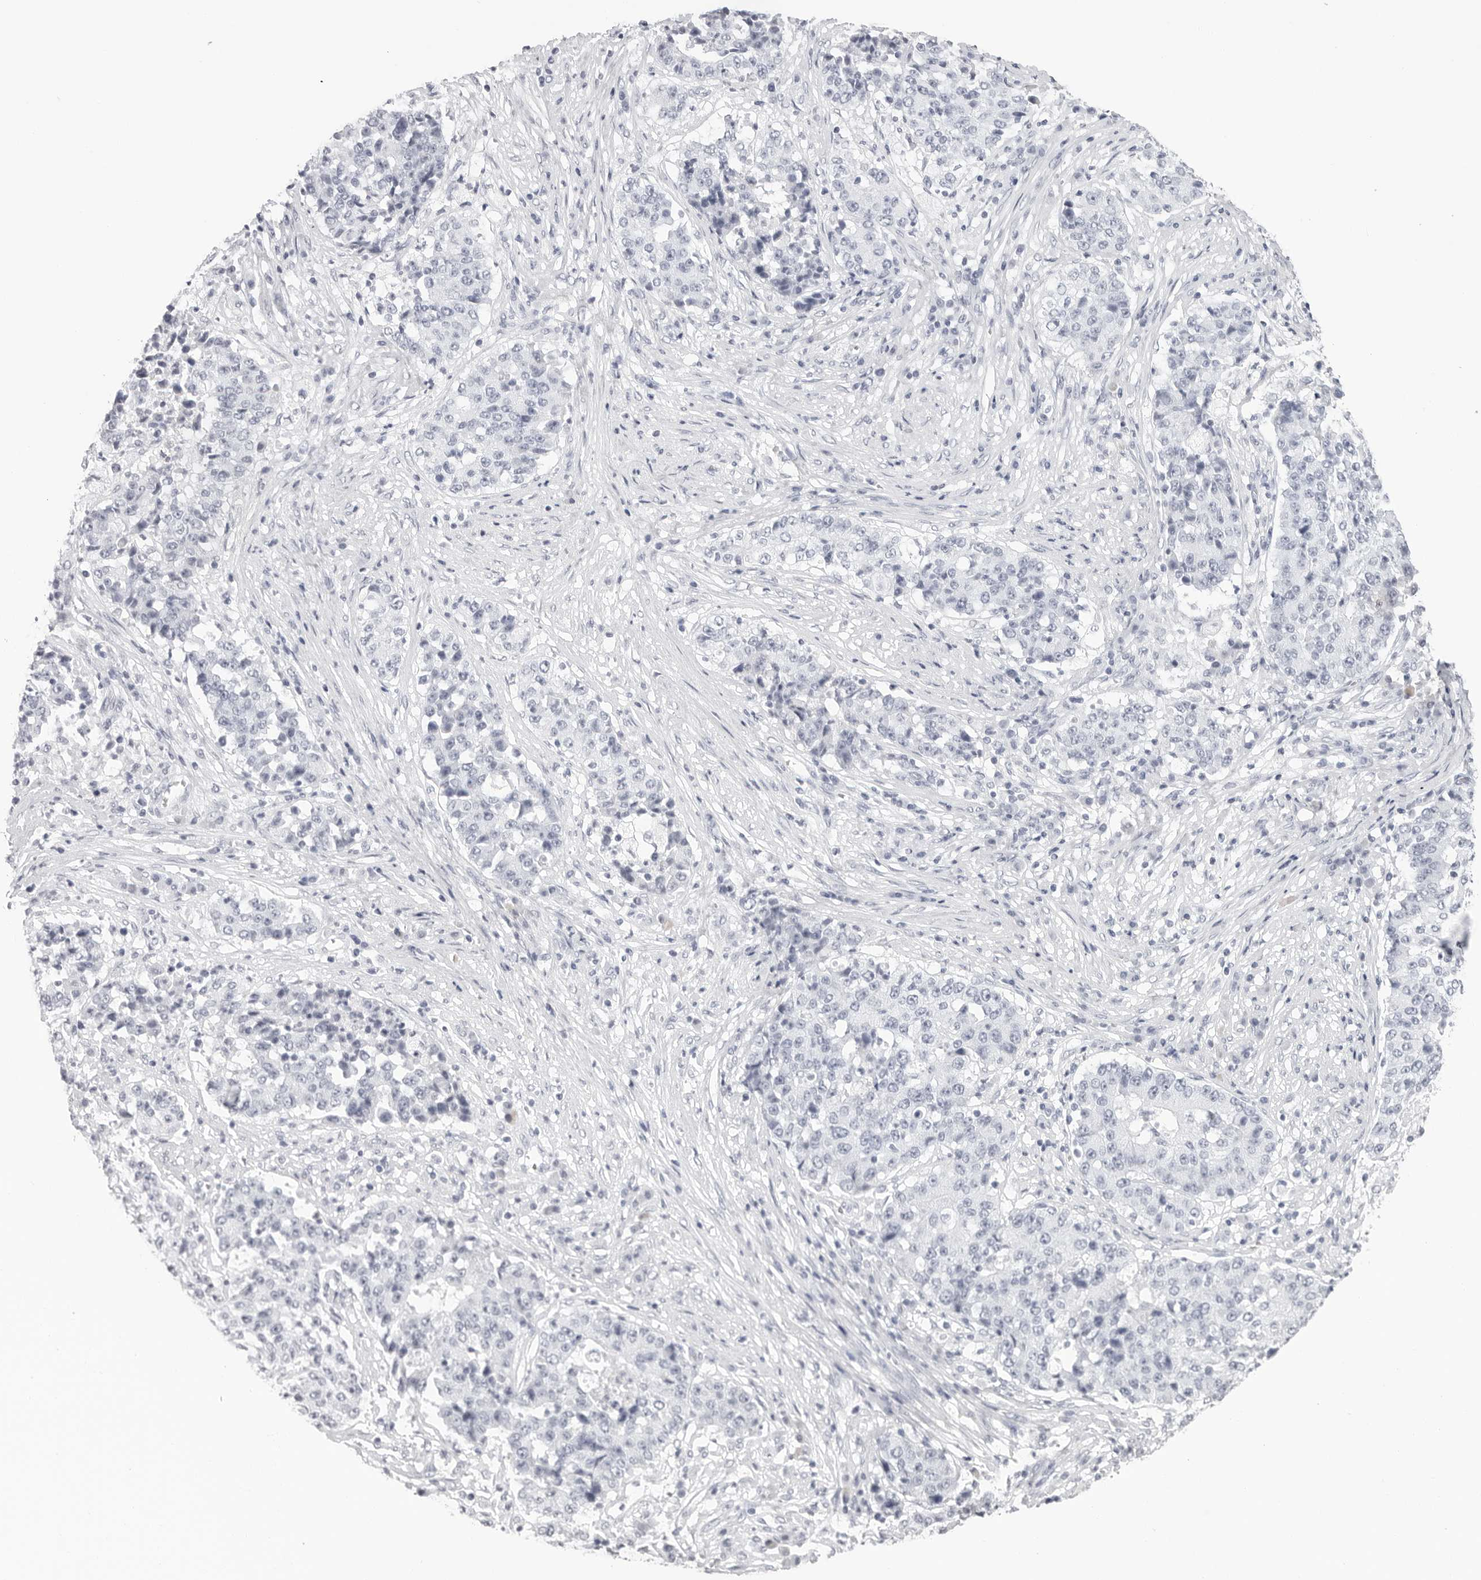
{"staining": {"intensity": "negative", "quantity": "none", "location": "none"}, "tissue": "stomach cancer", "cell_type": "Tumor cells", "image_type": "cancer", "snomed": [{"axis": "morphology", "description": "Adenocarcinoma, NOS"}, {"axis": "topography", "description": "Stomach"}], "caption": "Immunohistochemical staining of stomach cancer shows no significant positivity in tumor cells. (Stains: DAB immunohistochemistry with hematoxylin counter stain, Microscopy: brightfield microscopy at high magnification).", "gene": "CST5", "patient": {"sex": "male", "age": 59}}